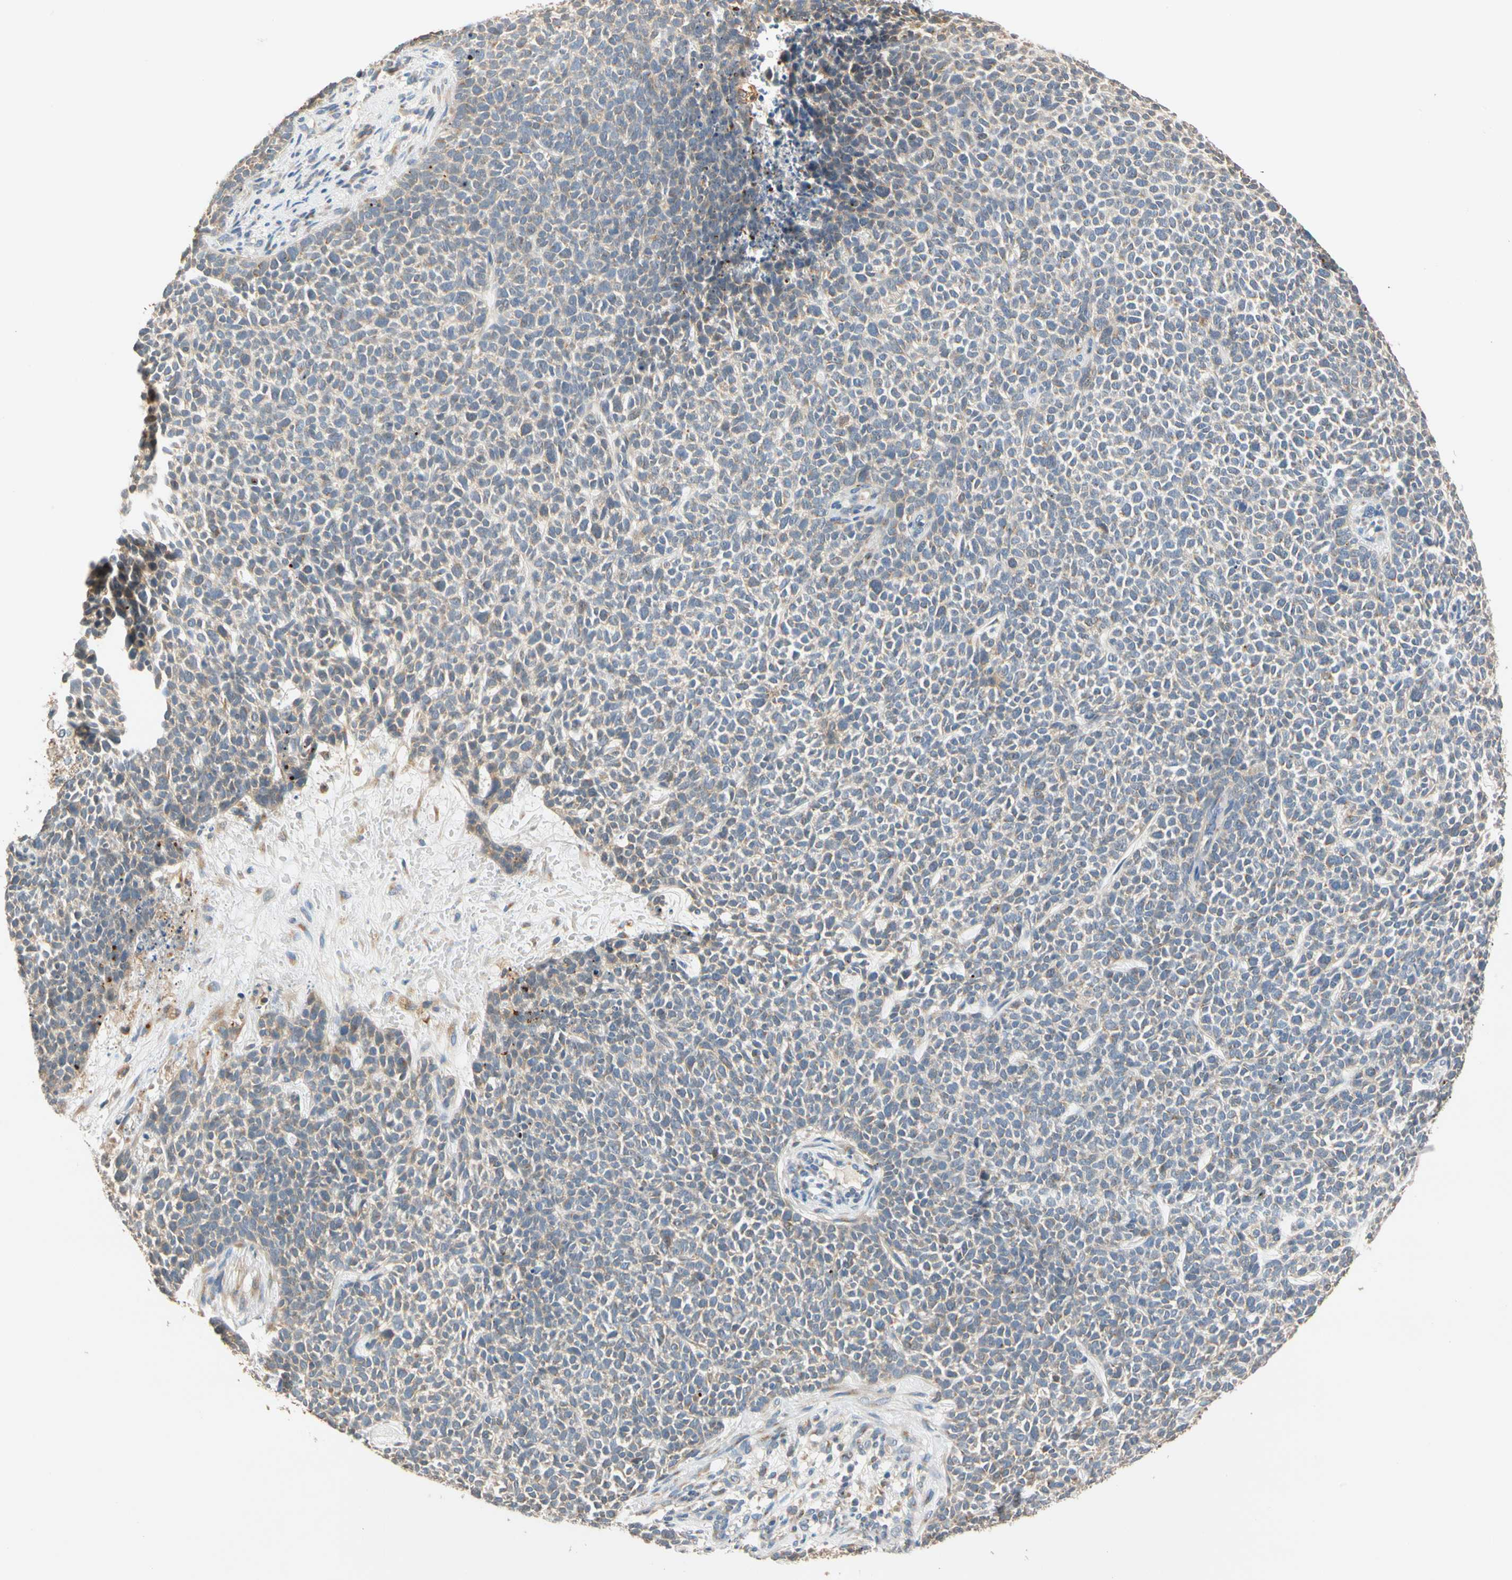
{"staining": {"intensity": "negative", "quantity": "none", "location": "none"}, "tissue": "skin cancer", "cell_type": "Tumor cells", "image_type": "cancer", "snomed": [{"axis": "morphology", "description": "Basal cell carcinoma"}, {"axis": "topography", "description": "Skin"}], "caption": "Immunohistochemical staining of skin cancer (basal cell carcinoma) reveals no significant staining in tumor cells.", "gene": "GPSM2", "patient": {"sex": "female", "age": 84}}